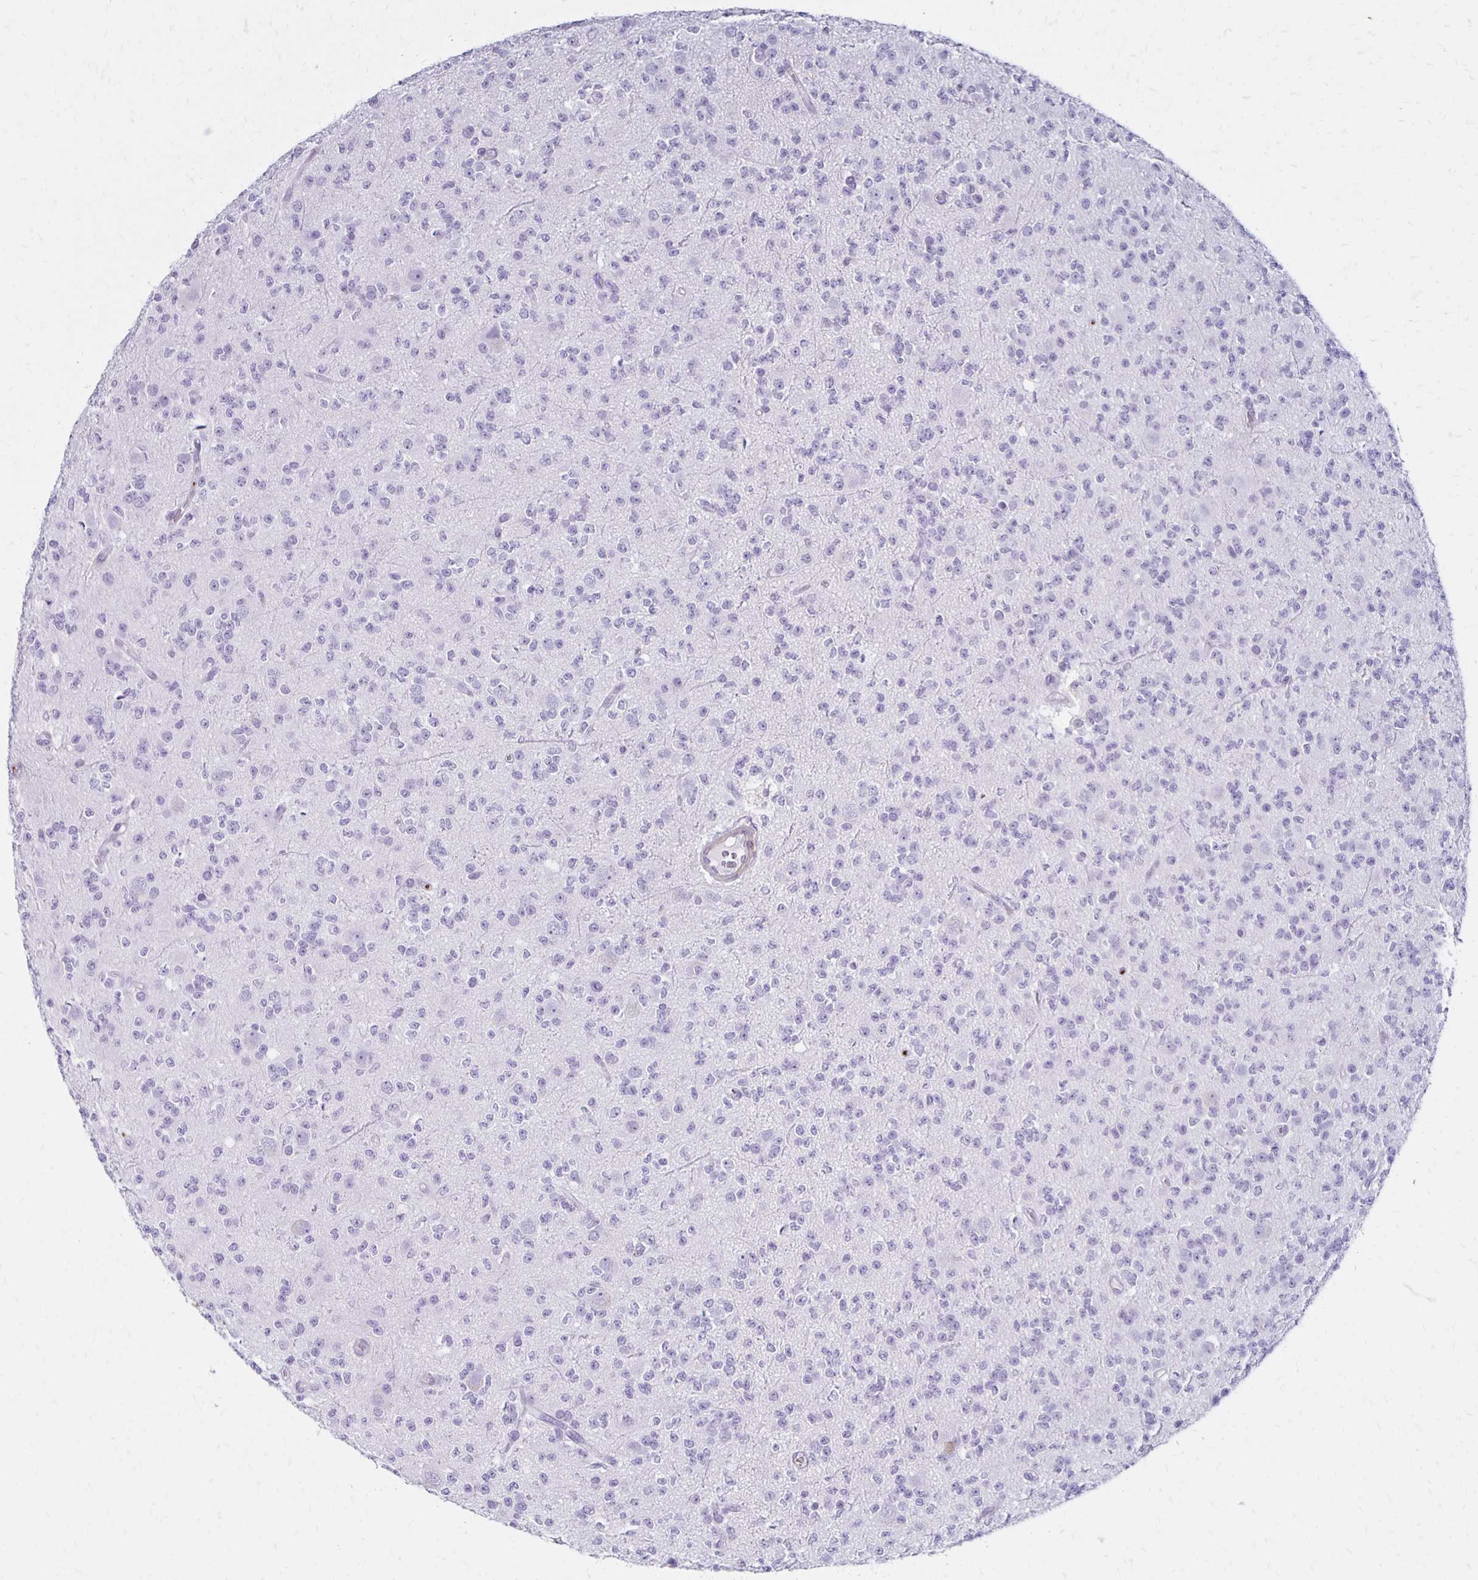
{"staining": {"intensity": "negative", "quantity": "none", "location": "none"}, "tissue": "glioma", "cell_type": "Tumor cells", "image_type": "cancer", "snomed": [{"axis": "morphology", "description": "Glioma, malignant, High grade"}, {"axis": "topography", "description": "Brain"}], "caption": "The micrograph exhibits no significant expression in tumor cells of malignant glioma (high-grade).", "gene": "CCL21", "patient": {"sex": "male", "age": 36}}